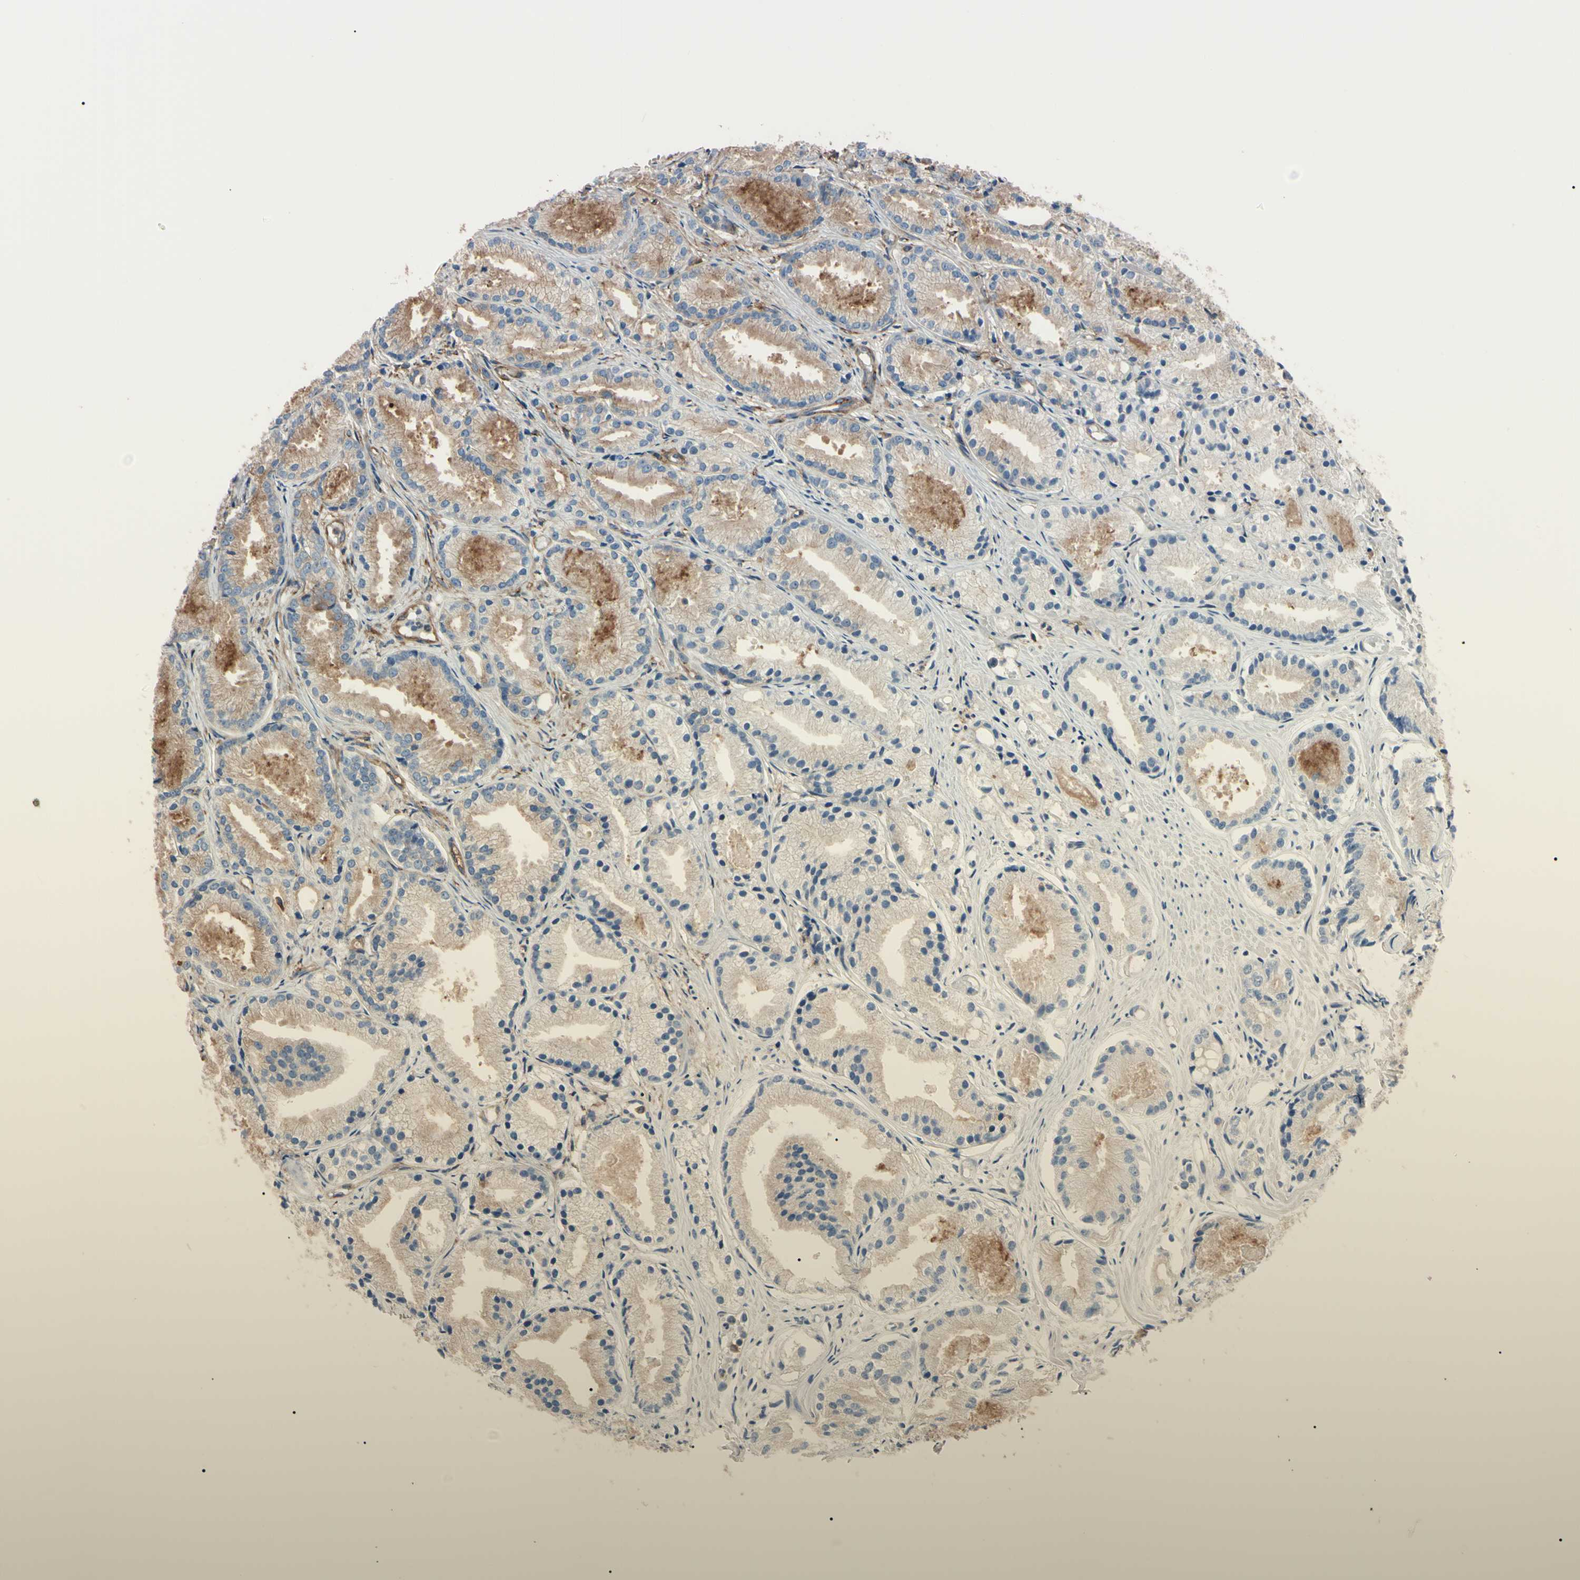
{"staining": {"intensity": "weak", "quantity": ">75%", "location": "cytoplasmic/membranous"}, "tissue": "prostate cancer", "cell_type": "Tumor cells", "image_type": "cancer", "snomed": [{"axis": "morphology", "description": "Adenocarcinoma, Low grade"}, {"axis": "topography", "description": "Prostate"}], "caption": "About >75% of tumor cells in prostate cancer reveal weak cytoplasmic/membranous protein positivity as visualized by brown immunohistochemical staining.", "gene": "PRKACA", "patient": {"sex": "male", "age": 72}}